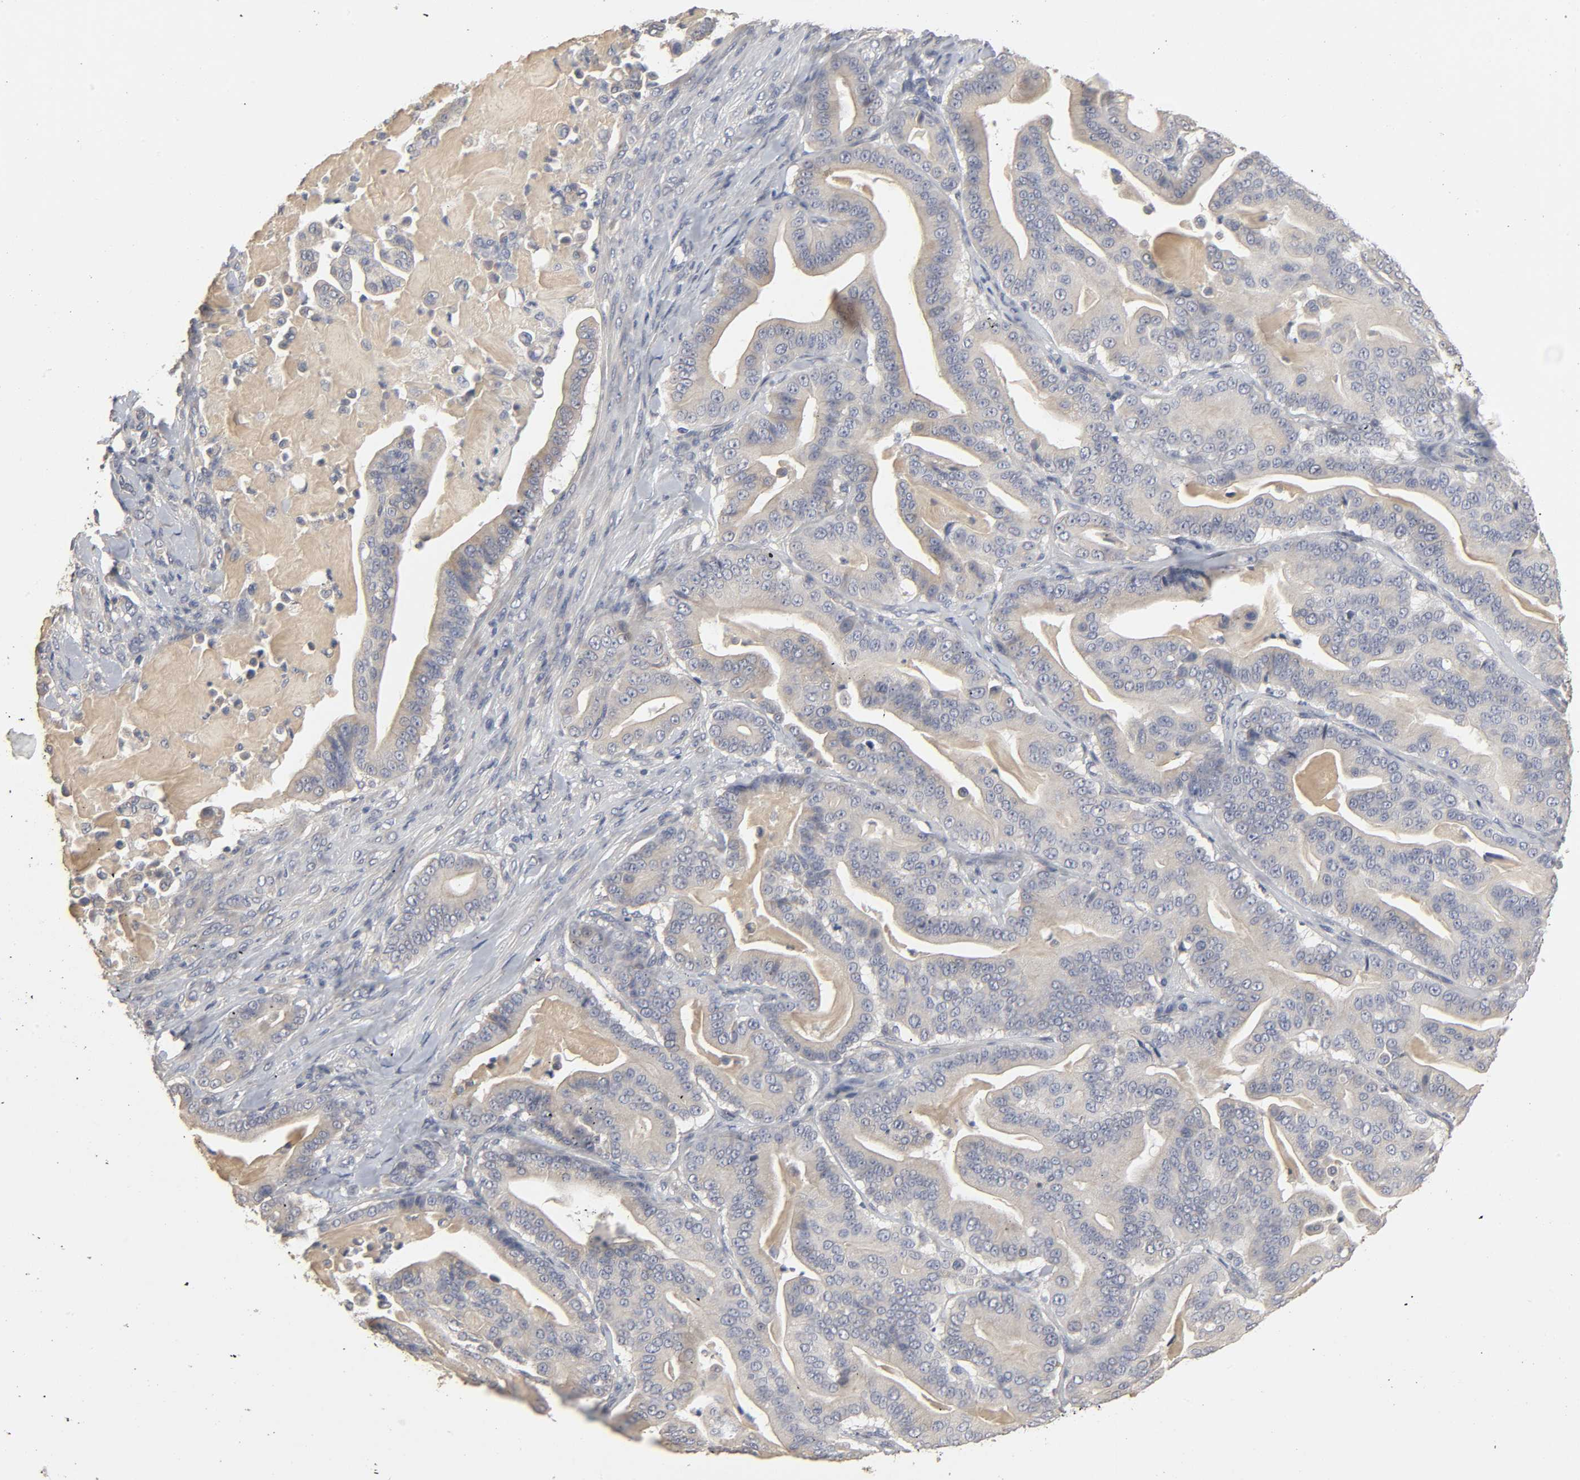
{"staining": {"intensity": "weak", "quantity": "<25%", "location": "cytoplasmic/membranous"}, "tissue": "pancreatic cancer", "cell_type": "Tumor cells", "image_type": "cancer", "snomed": [{"axis": "morphology", "description": "Adenocarcinoma, NOS"}, {"axis": "topography", "description": "Pancreas"}], "caption": "Tumor cells are negative for brown protein staining in pancreatic adenocarcinoma. The staining was performed using DAB (3,3'-diaminobenzidine) to visualize the protein expression in brown, while the nuclei were stained in blue with hematoxylin (Magnification: 20x).", "gene": "SLC10A2", "patient": {"sex": "male", "age": 63}}